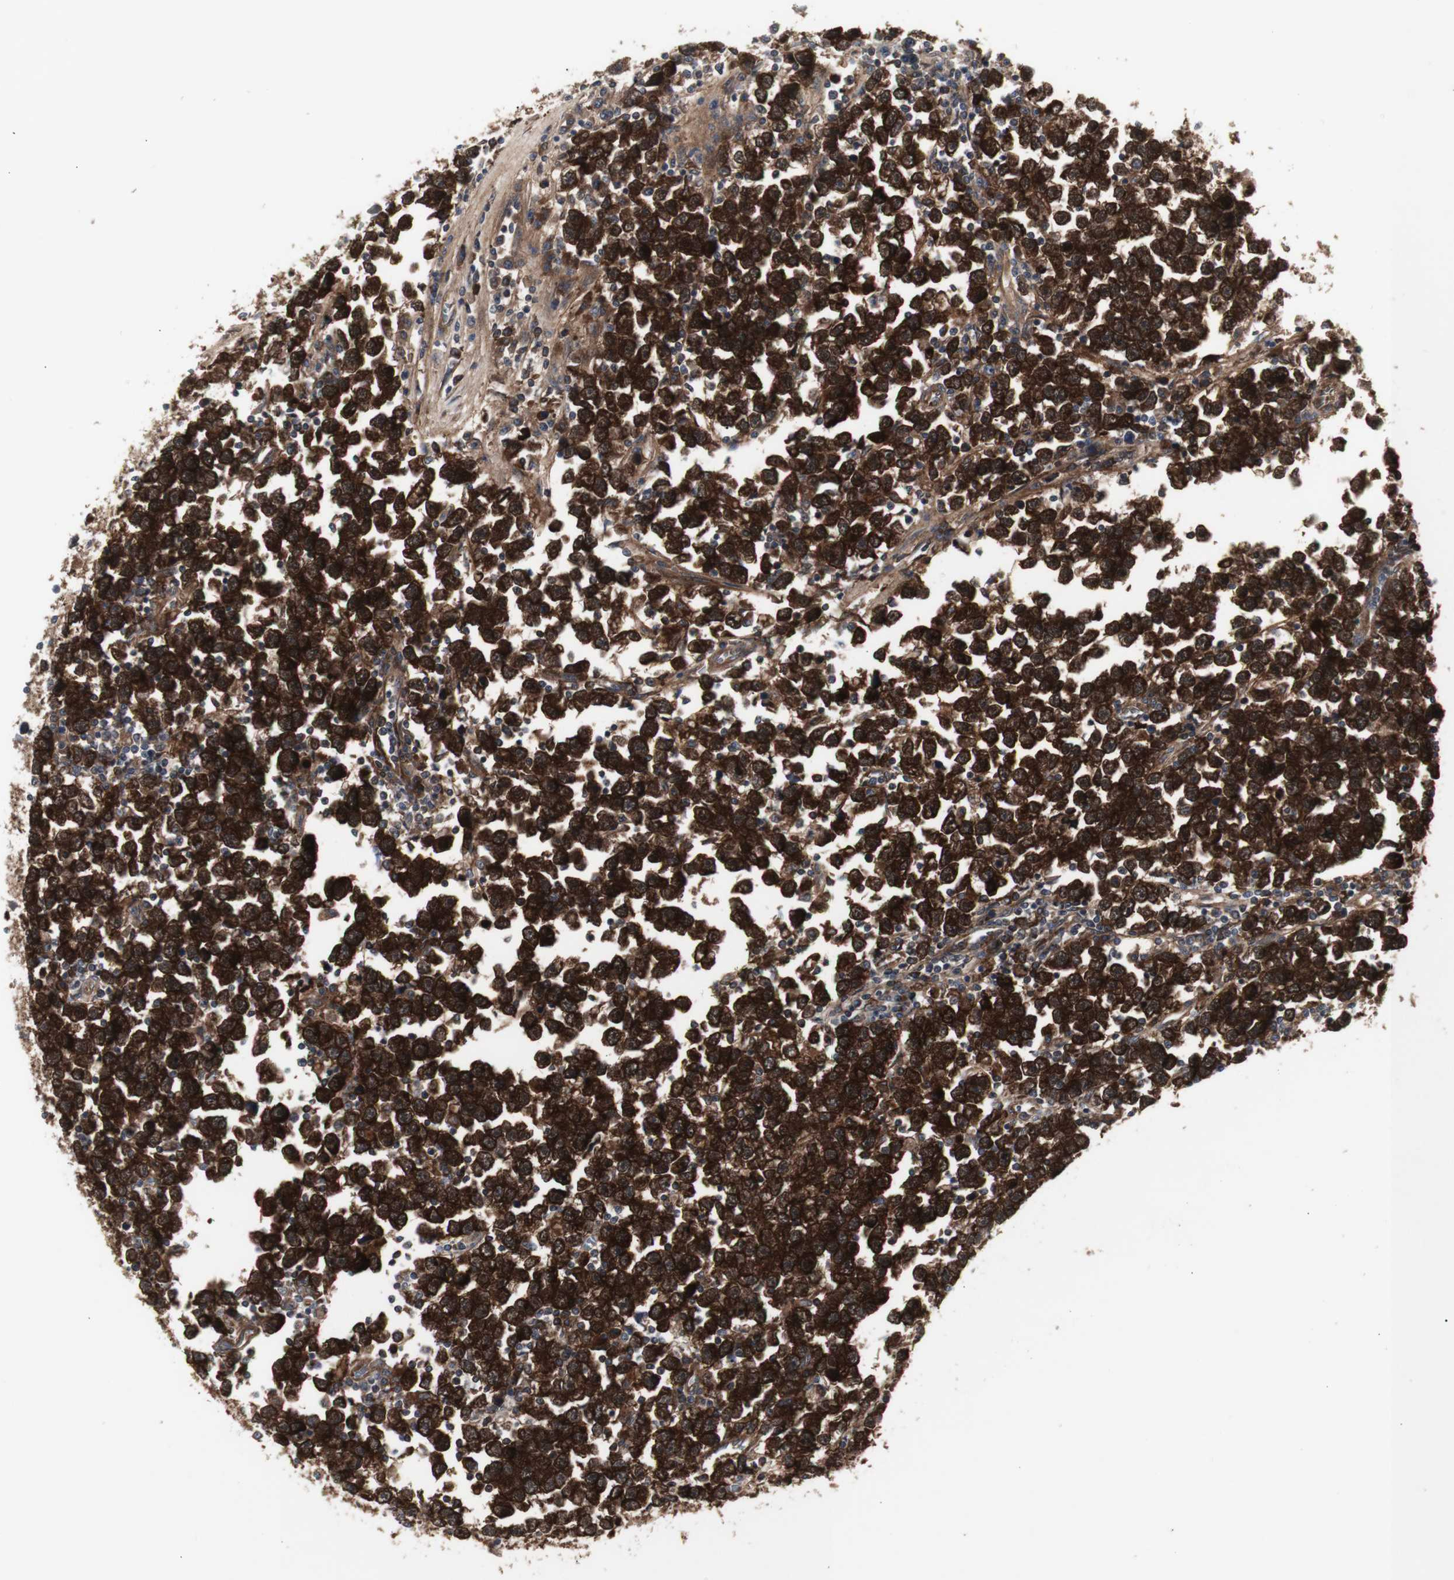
{"staining": {"intensity": "strong", "quantity": ">75%", "location": "cytoplasmic/membranous"}, "tissue": "testis cancer", "cell_type": "Tumor cells", "image_type": "cancer", "snomed": [{"axis": "morphology", "description": "Seminoma, NOS"}, {"axis": "topography", "description": "Testis"}], "caption": "A micrograph showing strong cytoplasmic/membranous positivity in approximately >75% of tumor cells in testis cancer (seminoma), as visualized by brown immunohistochemical staining.", "gene": "CHURC1-FNTB", "patient": {"sex": "male", "age": 43}}